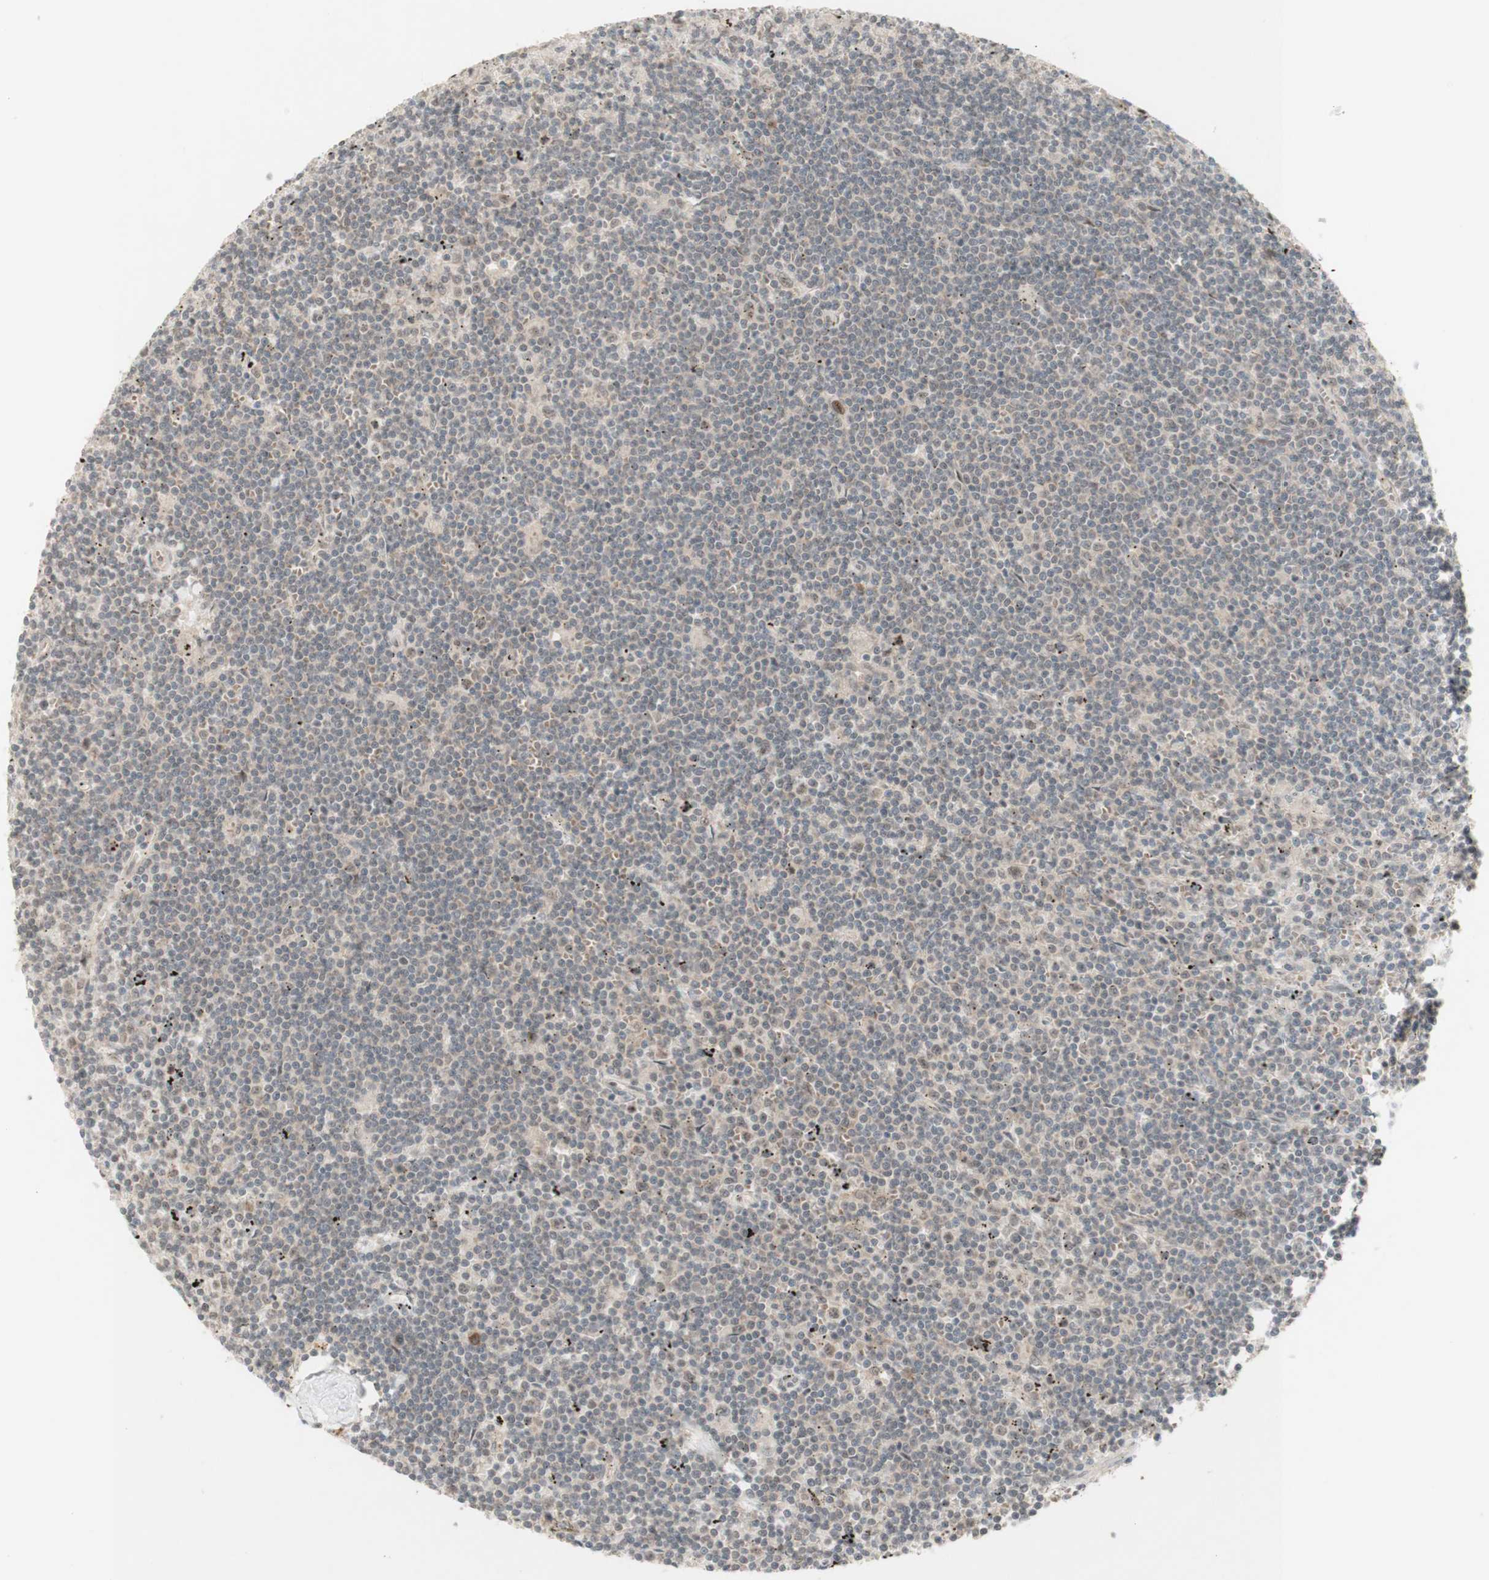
{"staining": {"intensity": "weak", "quantity": "<25%", "location": "nuclear"}, "tissue": "lymphoma", "cell_type": "Tumor cells", "image_type": "cancer", "snomed": [{"axis": "morphology", "description": "Malignant lymphoma, non-Hodgkin's type, Low grade"}, {"axis": "topography", "description": "Spleen"}], "caption": "Immunohistochemistry micrograph of neoplastic tissue: low-grade malignant lymphoma, non-Hodgkin's type stained with DAB exhibits no significant protein expression in tumor cells.", "gene": "CYLD", "patient": {"sex": "male", "age": 76}}